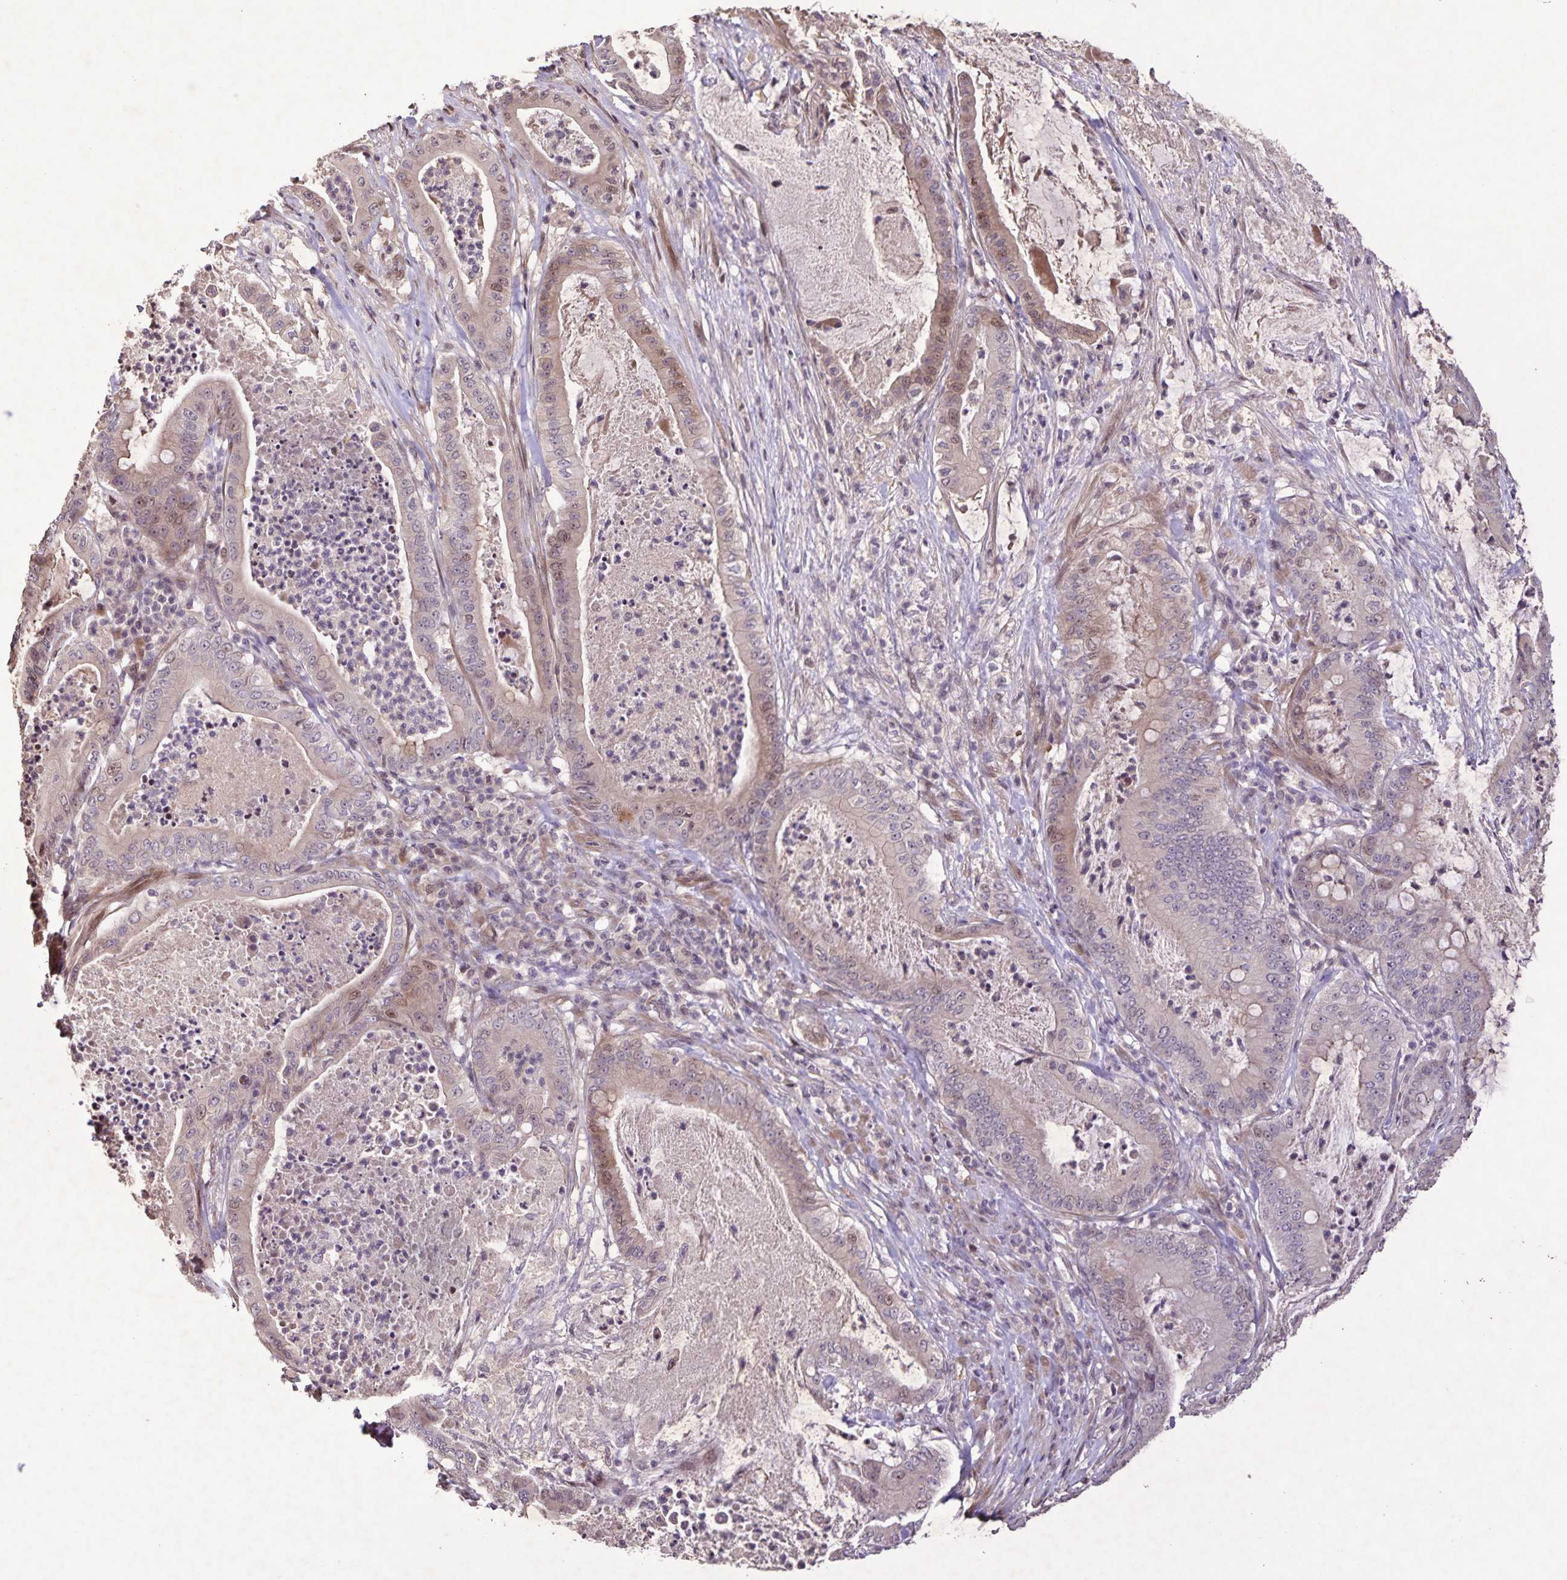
{"staining": {"intensity": "moderate", "quantity": "<25%", "location": "nuclear"}, "tissue": "pancreatic cancer", "cell_type": "Tumor cells", "image_type": "cancer", "snomed": [{"axis": "morphology", "description": "Adenocarcinoma, NOS"}, {"axis": "topography", "description": "Pancreas"}], "caption": "Protein expression analysis of human adenocarcinoma (pancreatic) reveals moderate nuclear expression in about <25% of tumor cells.", "gene": "GDF2", "patient": {"sex": "male", "age": 71}}